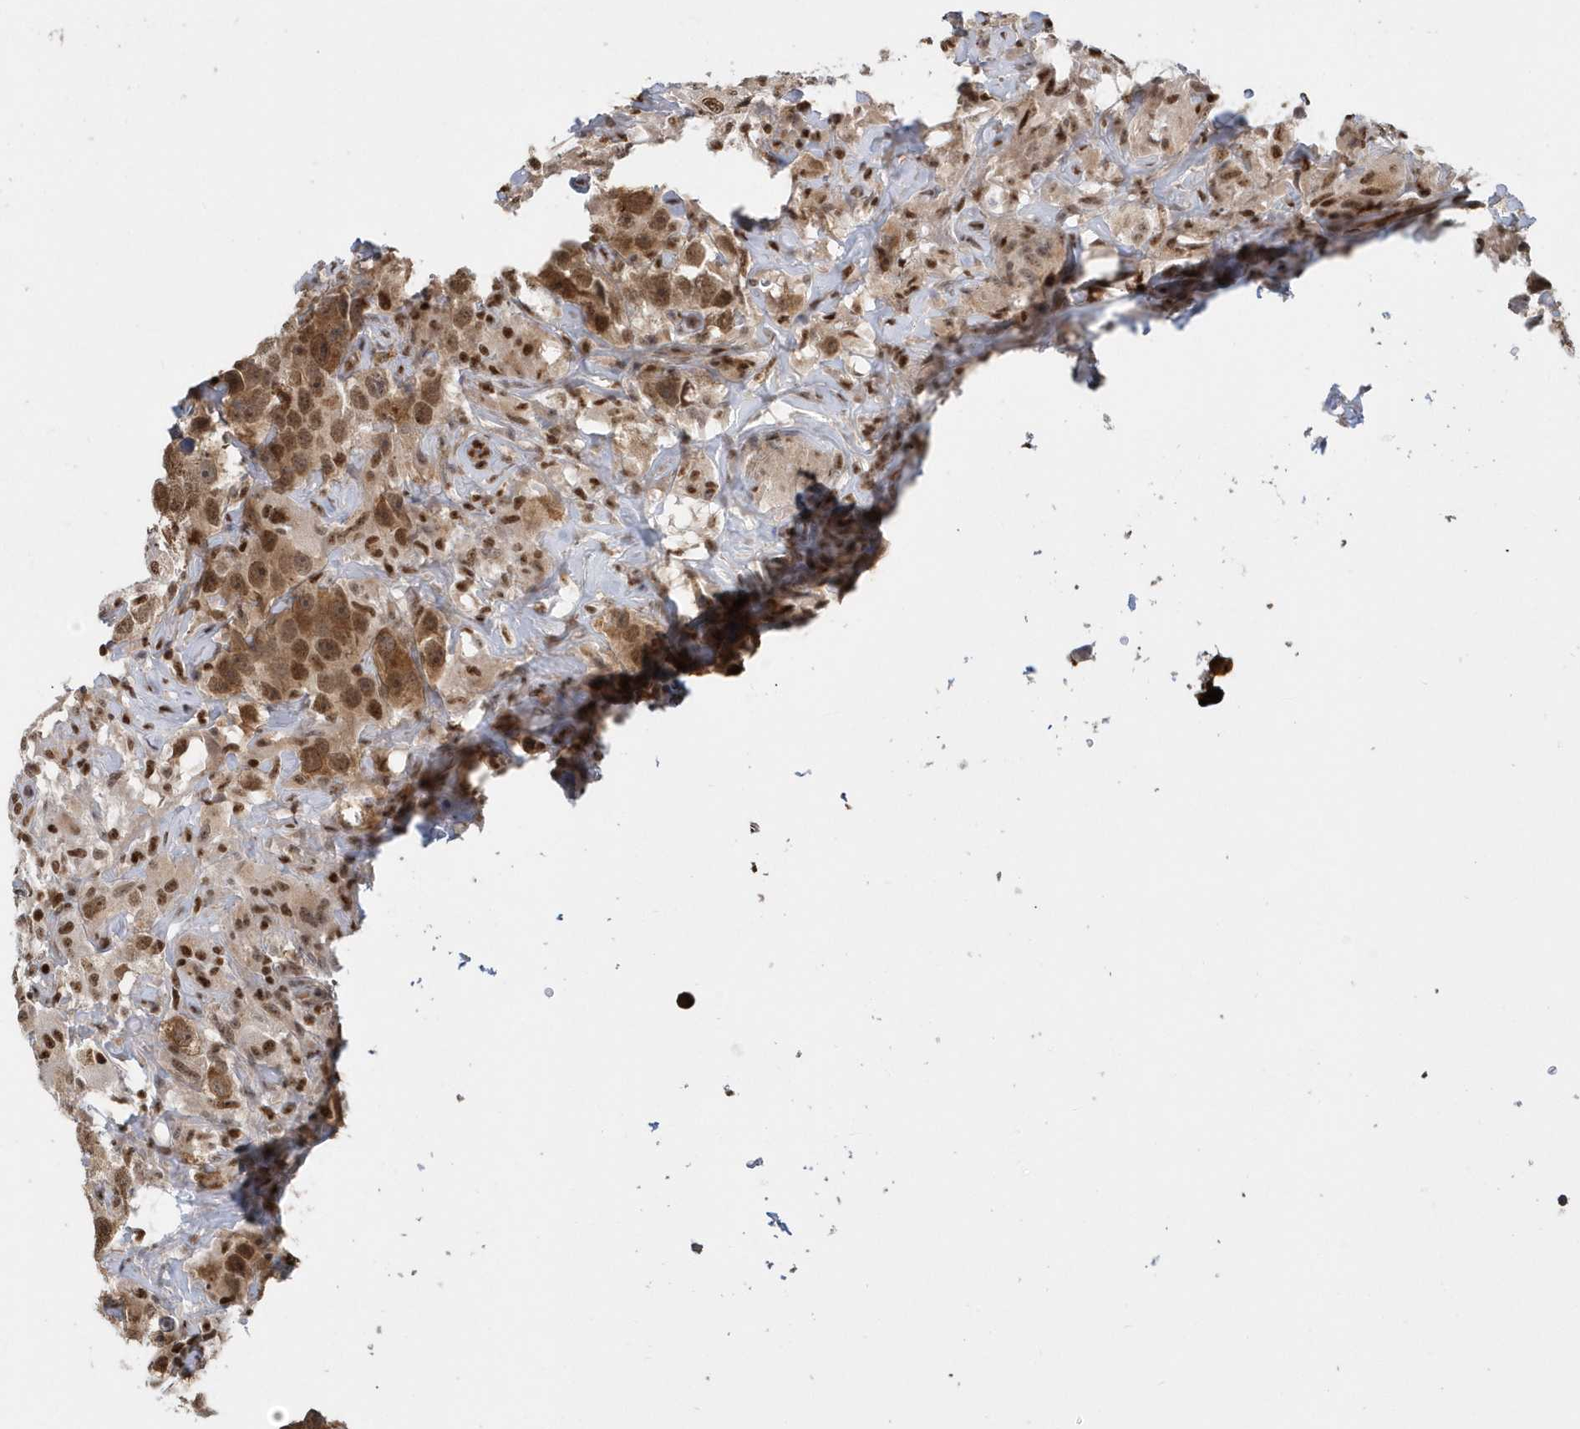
{"staining": {"intensity": "moderate", "quantity": ">75%", "location": "cytoplasmic/membranous,nuclear"}, "tissue": "testis cancer", "cell_type": "Tumor cells", "image_type": "cancer", "snomed": [{"axis": "morphology", "description": "Seminoma, NOS"}, {"axis": "topography", "description": "Testis"}], "caption": "A brown stain highlights moderate cytoplasmic/membranous and nuclear expression of a protein in testis cancer tumor cells.", "gene": "SUMO2", "patient": {"sex": "male", "age": 49}}